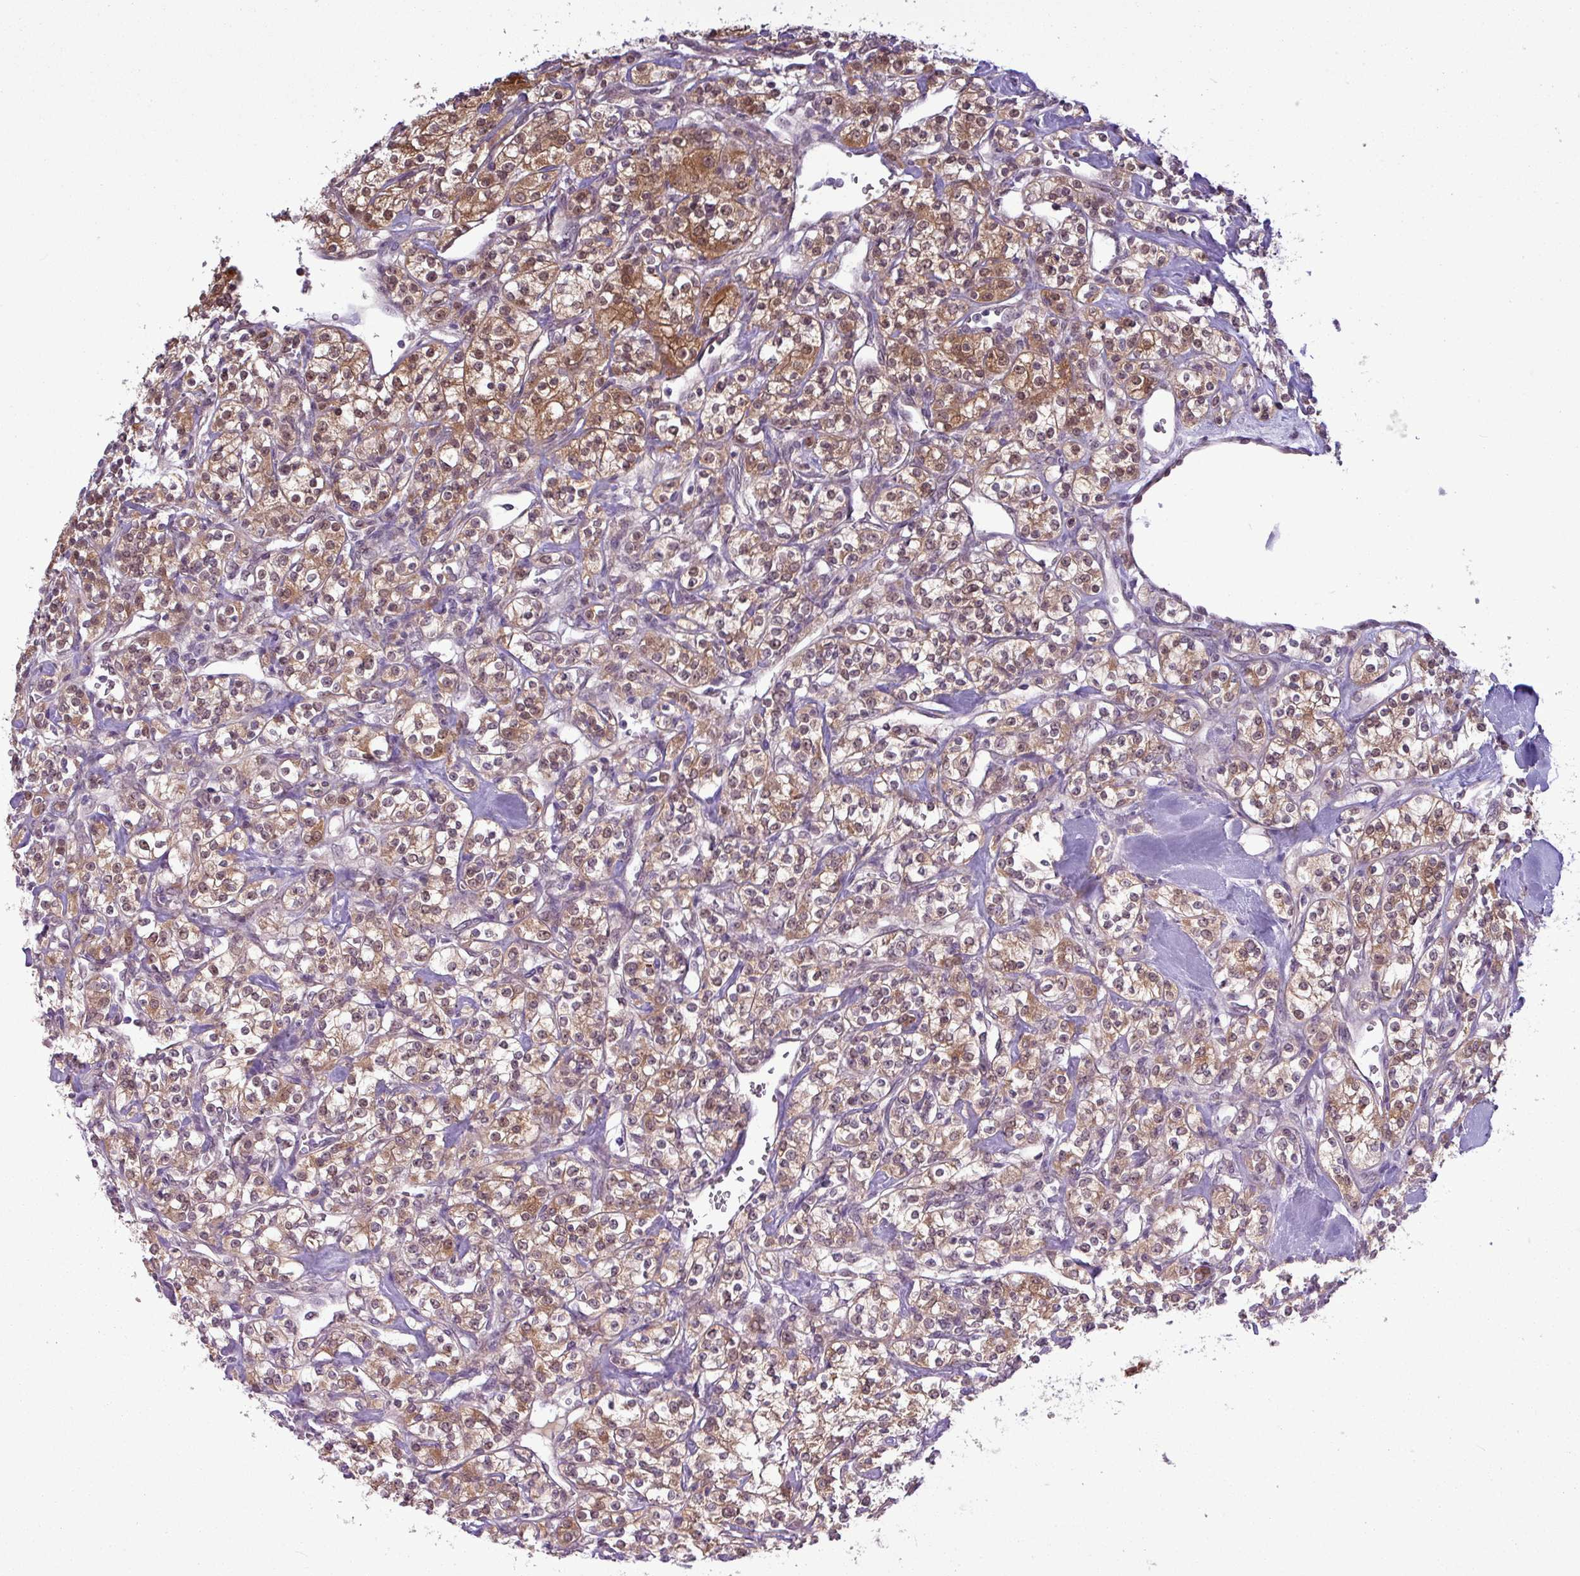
{"staining": {"intensity": "moderate", "quantity": ">75%", "location": "cytoplasmic/membranous,nuclear"}, "tissue": "renal cancer", "cell_type": "Tumor cells", "image_type": "cancer", "snomed": [{"axis": "morphology", "description": "Adenocarcinoma, NOS"}, {"axis": "topography", "description": "Kidney"}], "caption": "IHC staining of renal adenocarcinoma, which exhibits medium levels of moderate cytoplasmic/membranous and nuclear positivity in about >75% of tumor cells indicating moderate cytoplasmic/membranous and nuclear protein positivity. The staining was performed using DAB (3,3'-diaminobenzidine) (brown) for protein detection and nuclei were counterstained in hematoxylin (blue).", "gene": "ZNF217", "patient": {"sex": "male", "age": 77}}